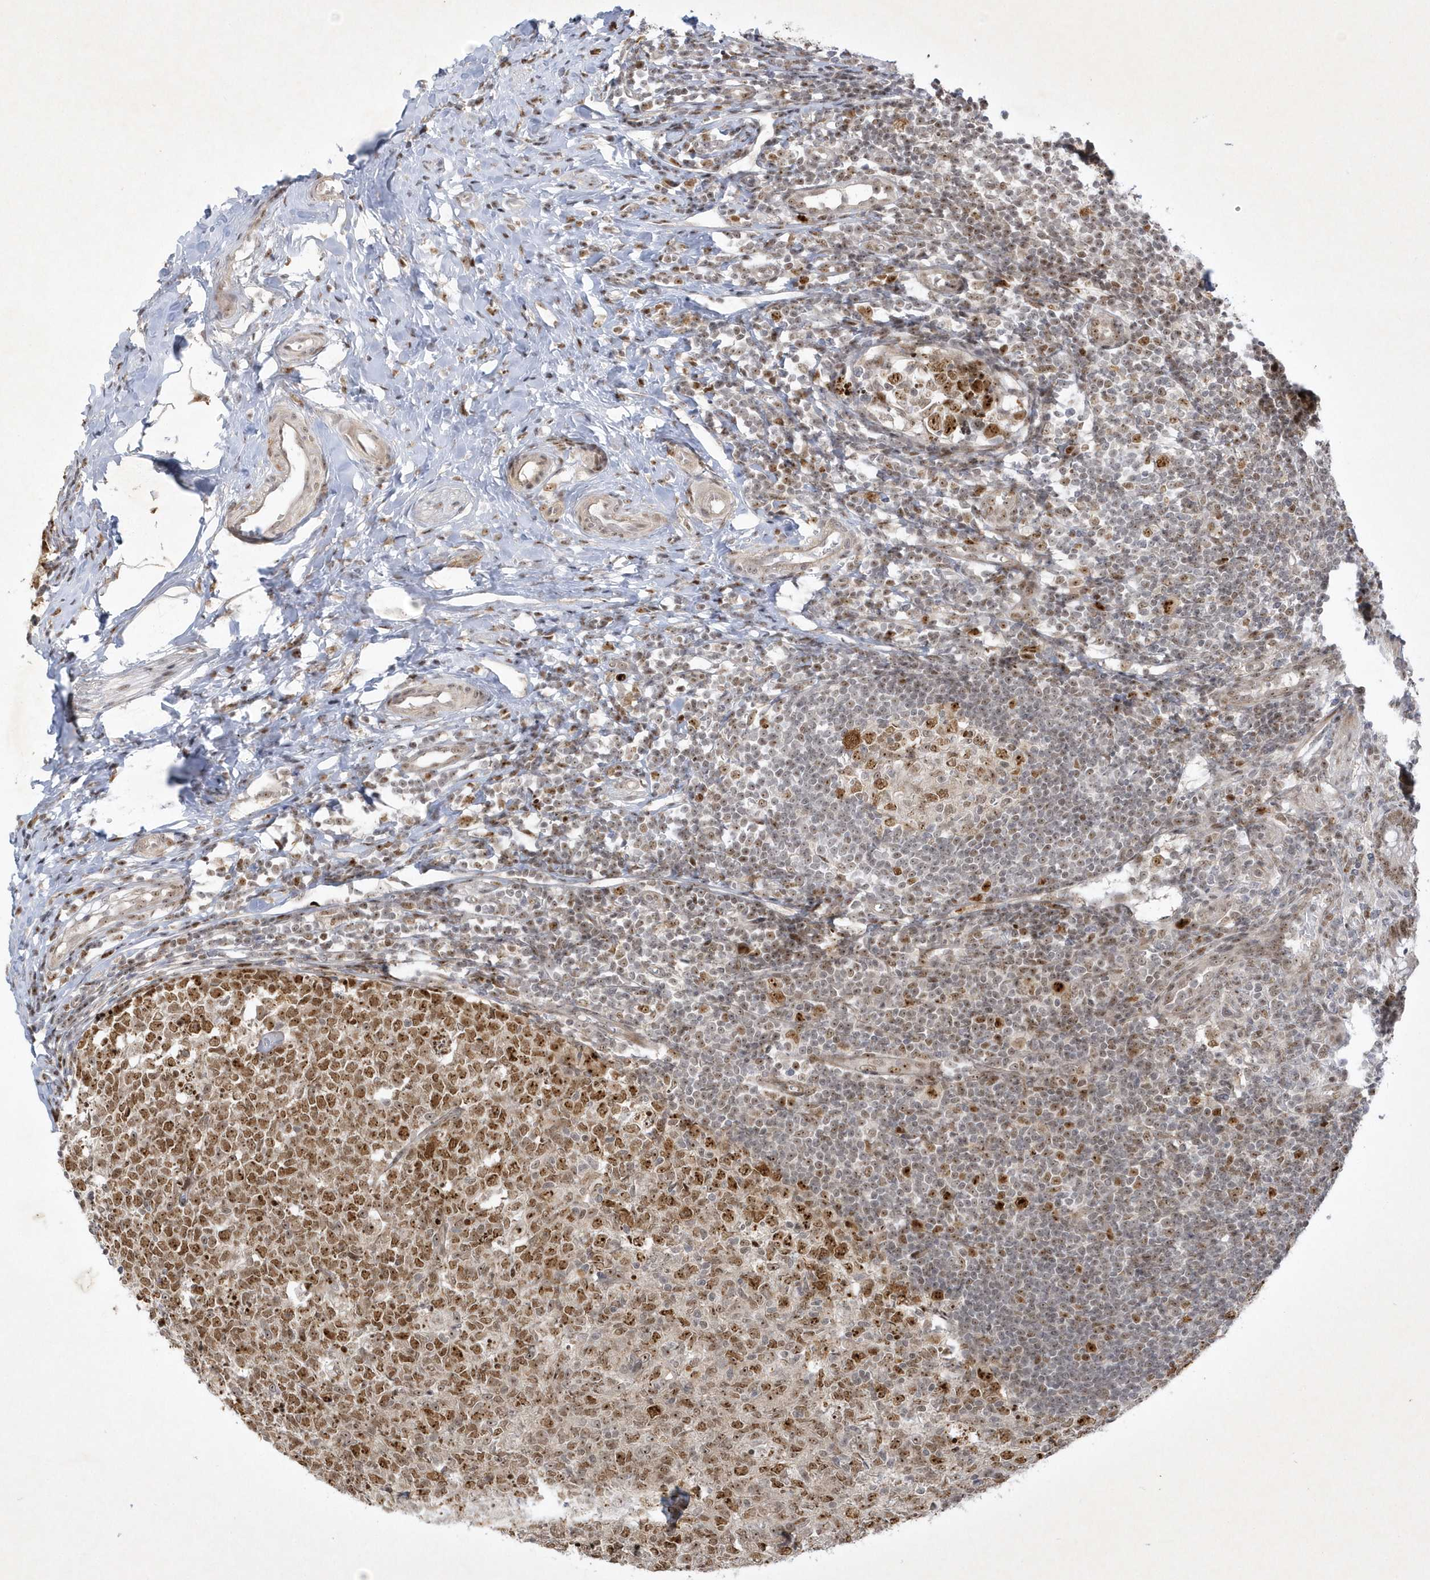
{"staining": {"intensity": "moderate", "quantity": ">75%", "location": "nuclear"}, "tissue": "appendix", "cell_type": "Glandular cells", "image_type": "normal", "snomed": [{"axis": "morphology", "description": "Normal tissue, NOS"}, {"axis": "topography", "description": "Appendix"}], "caption": "The image reveals immunohistochemical staining of normal appendix. There is moderate nuclear positivity is appreciated in approximately >75% of glandular cells. Immunohistochemistry (ihc) stains the protein in brown and the nuclei are stained blue.", "gene": "NPM3", "patient": {"sex": "male", "age": 14}}